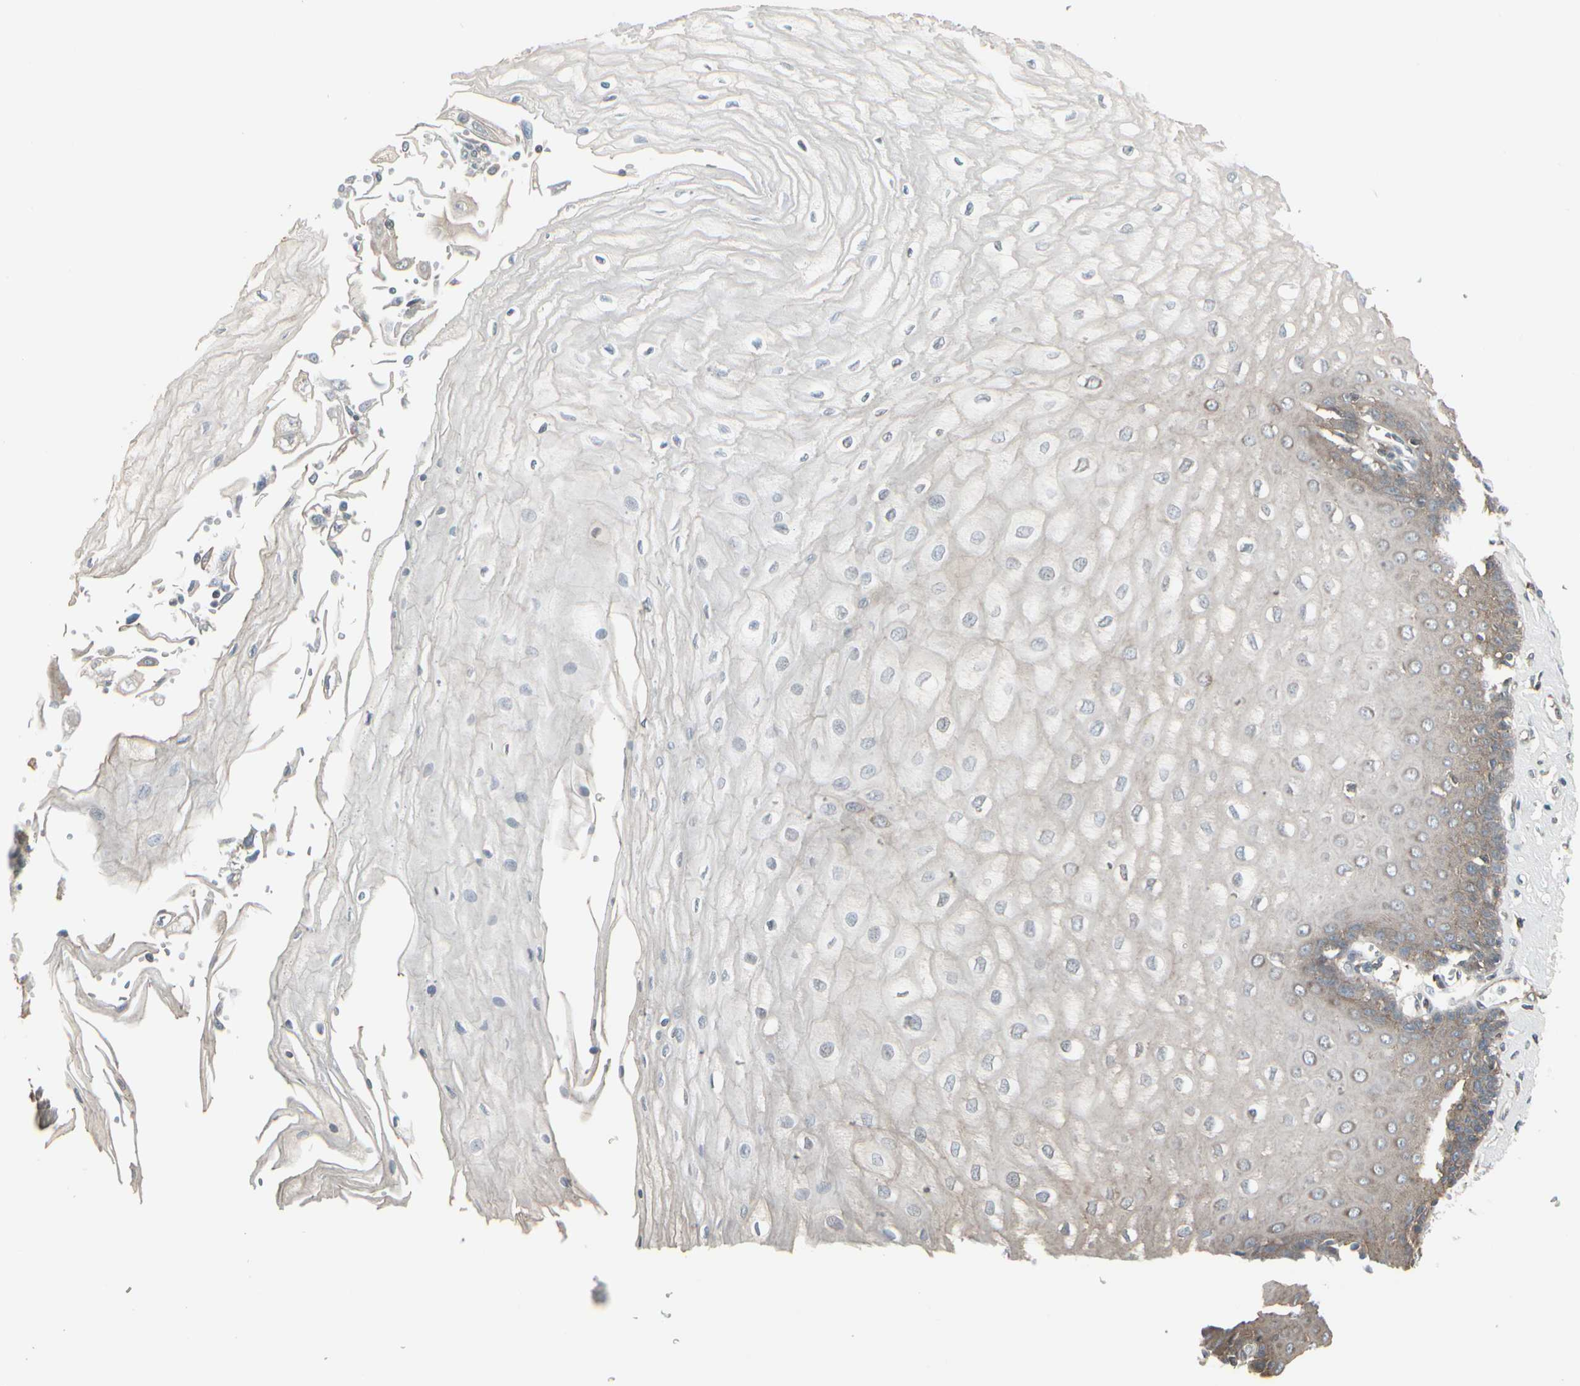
{"staining": {"intensity": "moderate", "quantity": ">75%", "location": "cytoplasmic/membranous"}, "tissue": "esophagus", "cell_type": "Squamous epithelial cells", "image_type": "normal", "snomed": [{"axis": "morphology", "description": "Normal tissue, NOS"}, {"axis": "topography", "description": "Esophagus"}], "caption": "Squamous epithelial cells show medium levels of moderate cytoplasmic/membranous expression in approximately >75% of cells in benign human esophagus. Immunohistochemistry stains the protein of interest in brown and the nuclei are stained blue.", "gene": "EPS15", "patient": {"sex": "male", "age": 65}}